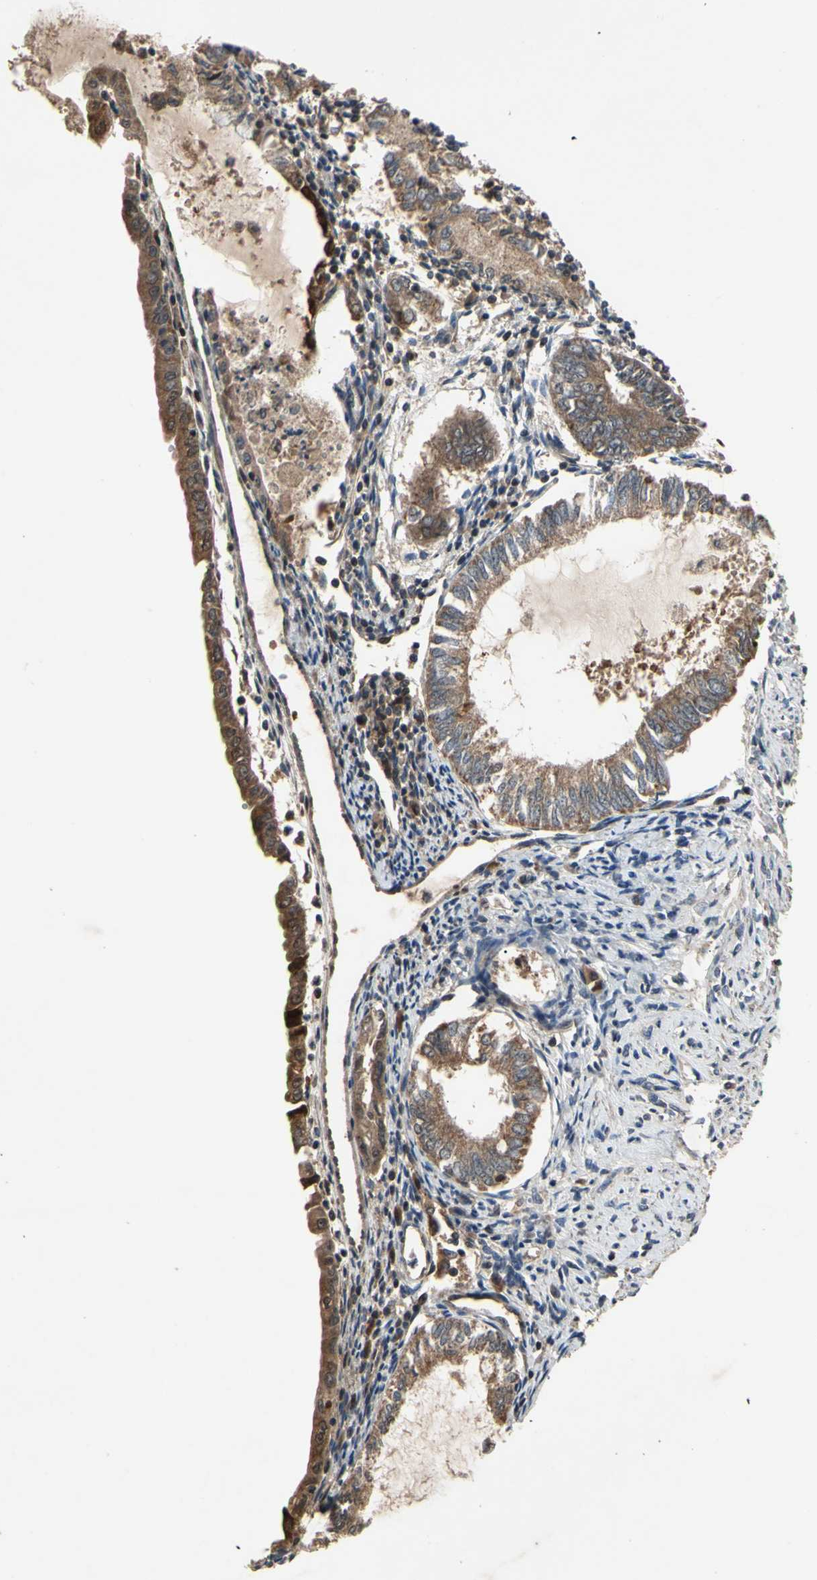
{"staining": {"intensity": "moderate", "quantity": ">75%", "location": "cytoplasmic/membranous"}, "tissue": "endometrial cancer", "cell_type": "Tumor cells", "image_type": "cancer", "snomed": [{"axis": "morphology", "description": "Adenocarcinoma, NOS"}, {"axis": "topography", "description": "Endometrium"}], "caption": "Immunohistochemical staining of human endometrial cancer exhibits moderate cytoplasmic/membranous protein expression in approximately >75% of tumor cells.", "gene": "TMEM230", "patient": {"sex": "female", "age": 86}}